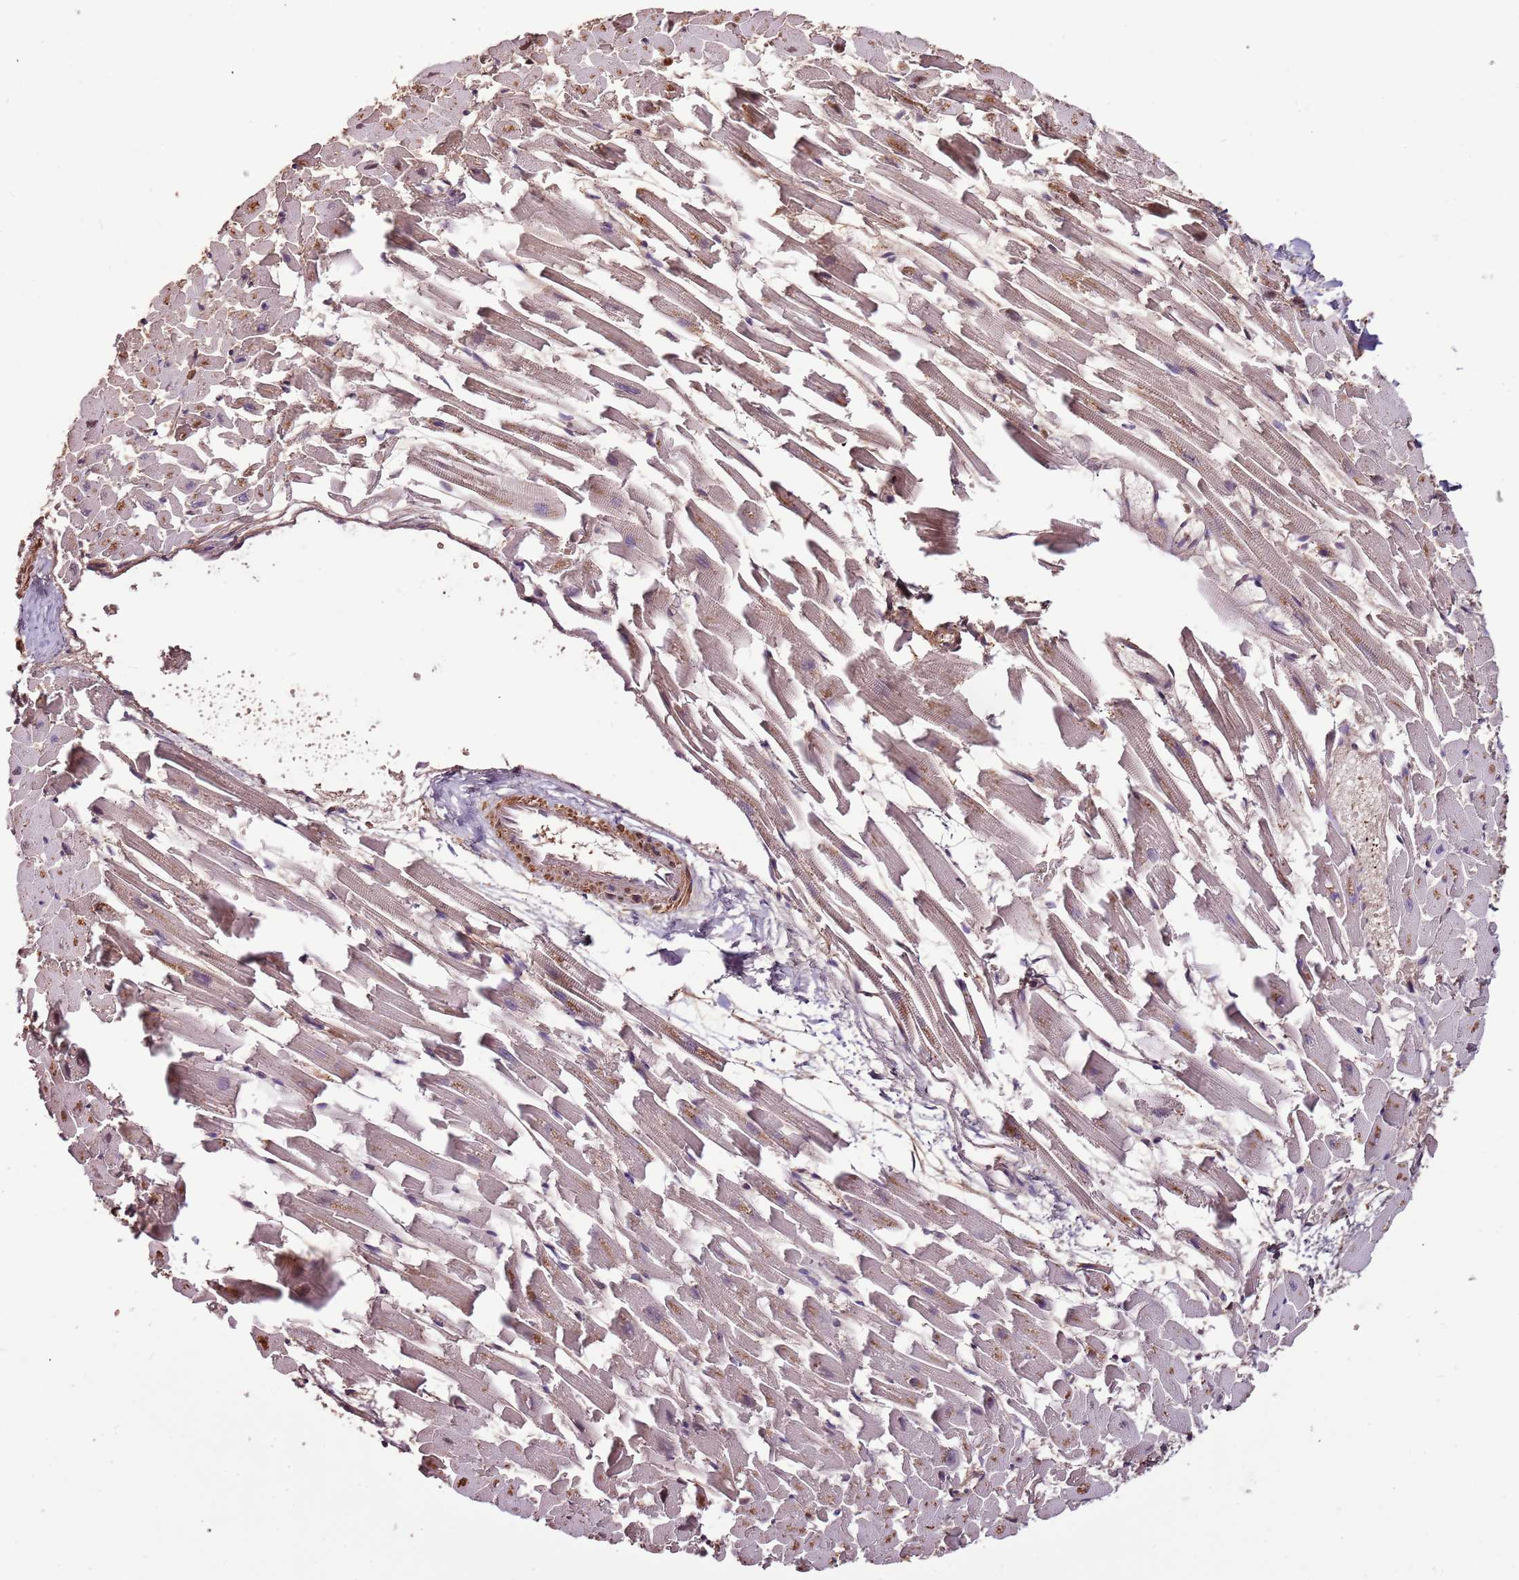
{"staining": {"intensity": "weak", "quantity": "<25%", "location": "cytoplasmic/membranous"}, "tissue": "heart muscle", "cell_type": "Cardiomyocytes", "image_type": "normal", "snomed": [{"axis": "morphology", "description": "Normal tissue, NOS"}, {"axis": "topography", "description": "Heart"}], "caption": "Heart muscle was stained to show a protein in brown. There is no significant positivity in cardiomyocytes. The staining was performed using DAB to visualize the protein expression in brown, while the nuclei were stained in blue with hematoxylin (Magnification: 20x).", "gene": "DENR", "patient": {"sex": "female", "age": 64}}